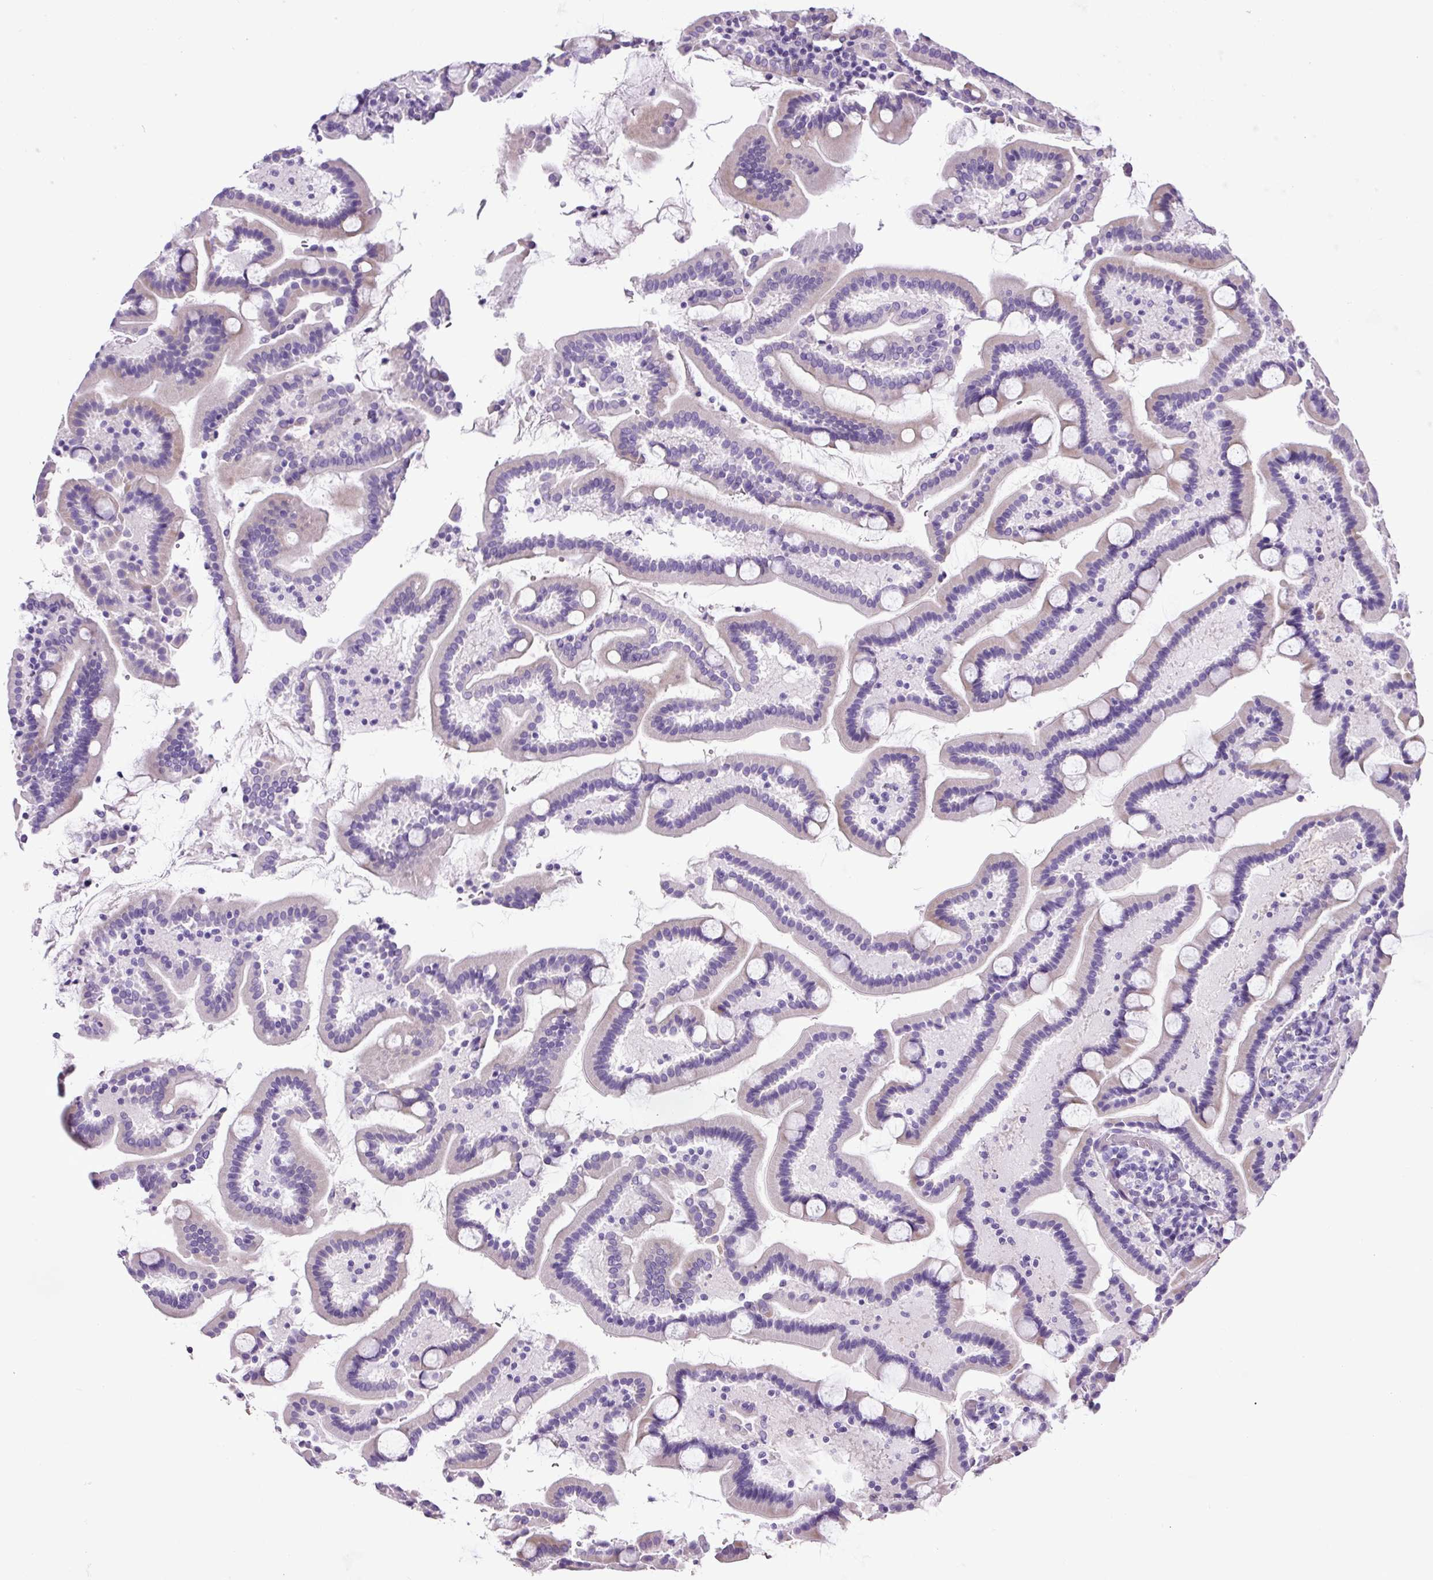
{"staining": {"intensity": "negative", "quantity": "none", "location": "none"}, "tissue": "duodenum", "cell_type": "Glandular cells", "image_type": "normal", "snomed": [{"axis": "morphology", "description": "Normal tissue, NOS"}, {"axis": "topography", "description": "Duodenum"}], "caption": "High magnification brightfield microscopy of benign duodenum stained with DAB (brown) and counterstained with hematoxylin (blue): glandular cells show no significant positivity. Brightfield microscopy of IHC stained with DAB (3,3'-diaminobenzidine) (brown) and hematoxylin (blue), captured at high magnification.", "gene": "SP8", "patient": {"sex": "male", "age": 55}}